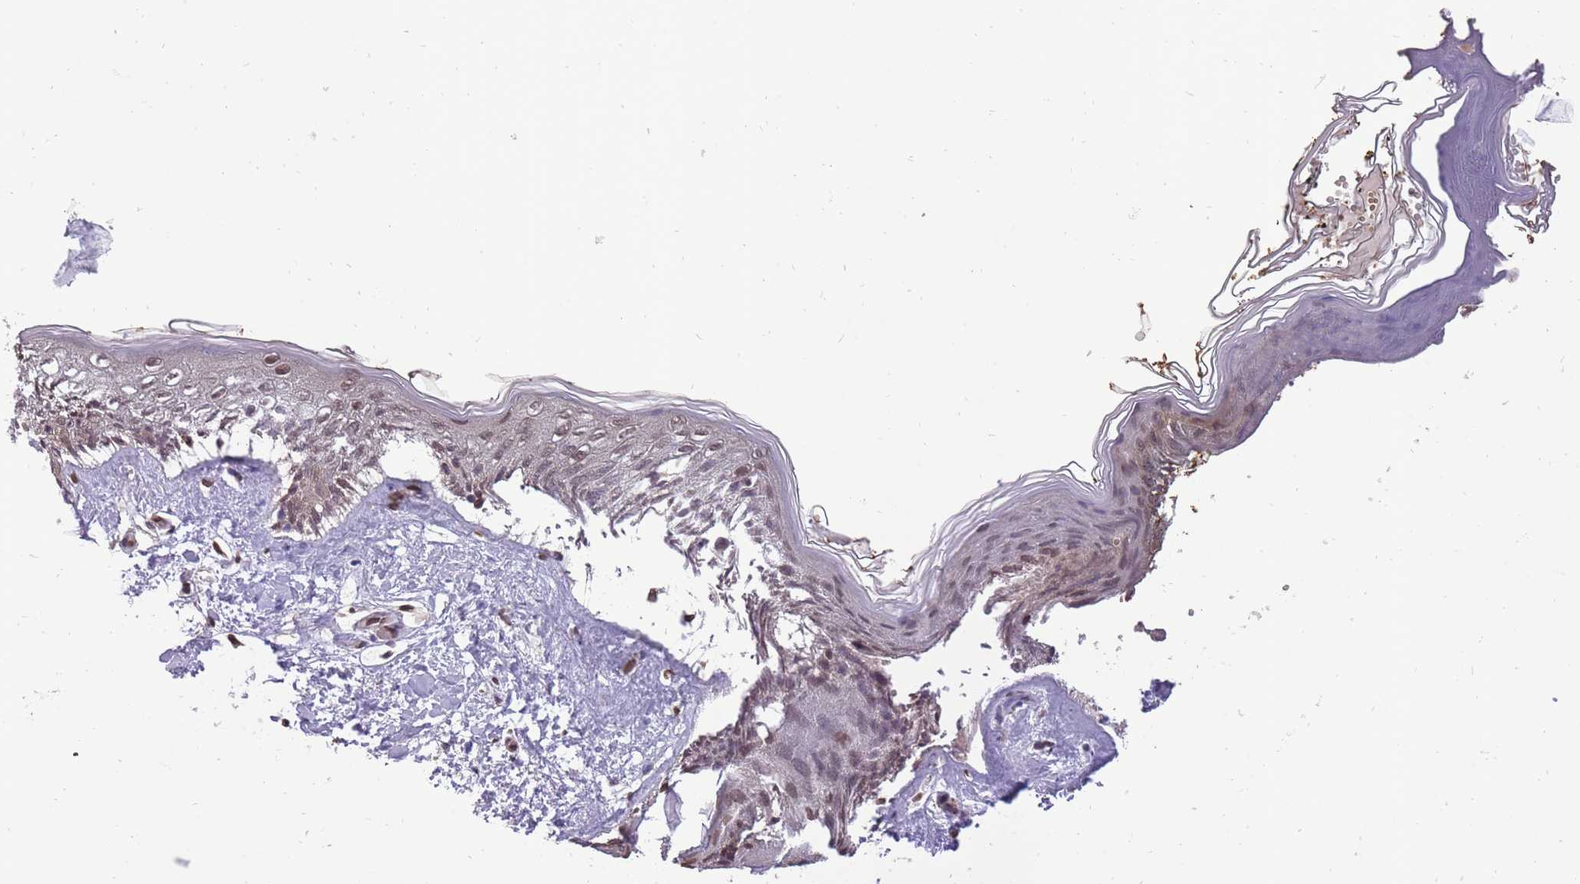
{"staining": {"intensity": "moderate", "quantity": ">75%", "location": "cytoplasmic/membranous,nuclear"}, "tissue": "skin", "cell_type": "Fibroblasts", "image_type": "normal", "snomed": [{"axis": "morphology", "description": "Normal tissue, NOS"}, {"axis": "topography", "description": "Skin"}], "caption": "Approximately >75% of fibroblasts in unremarkable skin display moderate cytoplasmic/membranous,nuclear protein expression as visualized by brown immunohistochemical staining.", "gene": "CDIP1", "patient": {"sex": "female", "age": 34}}